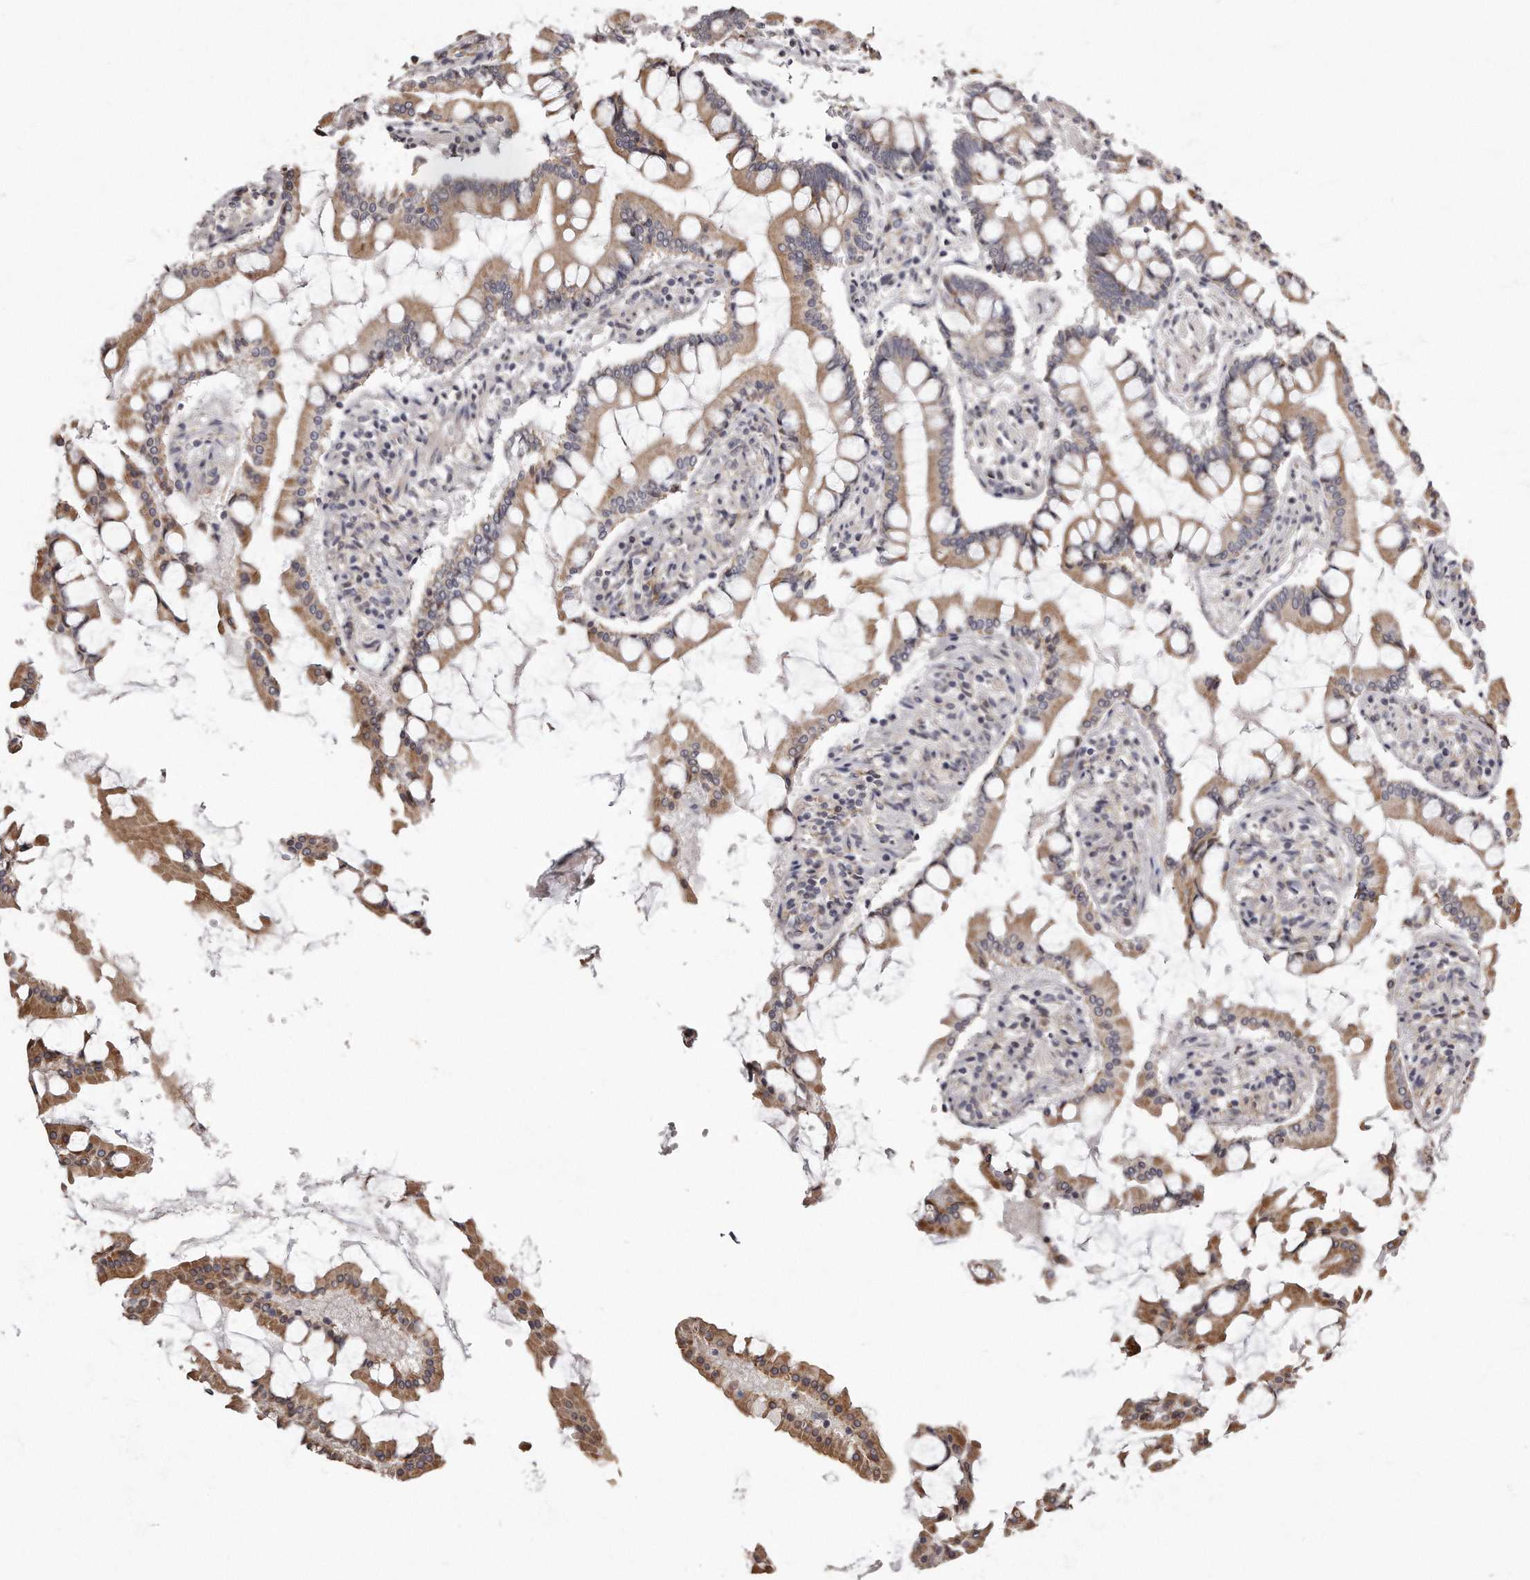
{"staining": {"intensity": "moderate", "quantity": ">75%", "location": "cytoplasmic/membranous"}, "tissue": "small intestine", "cell_type": "Glandular cells", "image_type": "normal", "snomed": [{"axis": "morphology", "description": "Normal tissue, NOS"}, {"axis": "topography", "description": "Small intestine"}], "caption": "Approximately >75% of glandular cells in normal small intestine exhibit moderate cytoplasmic/membranous protein expression as visualized by brown immunohistochemical staining.", "gene": "TRAPPC14", "patient": {"sex": "male", "age": 41}}